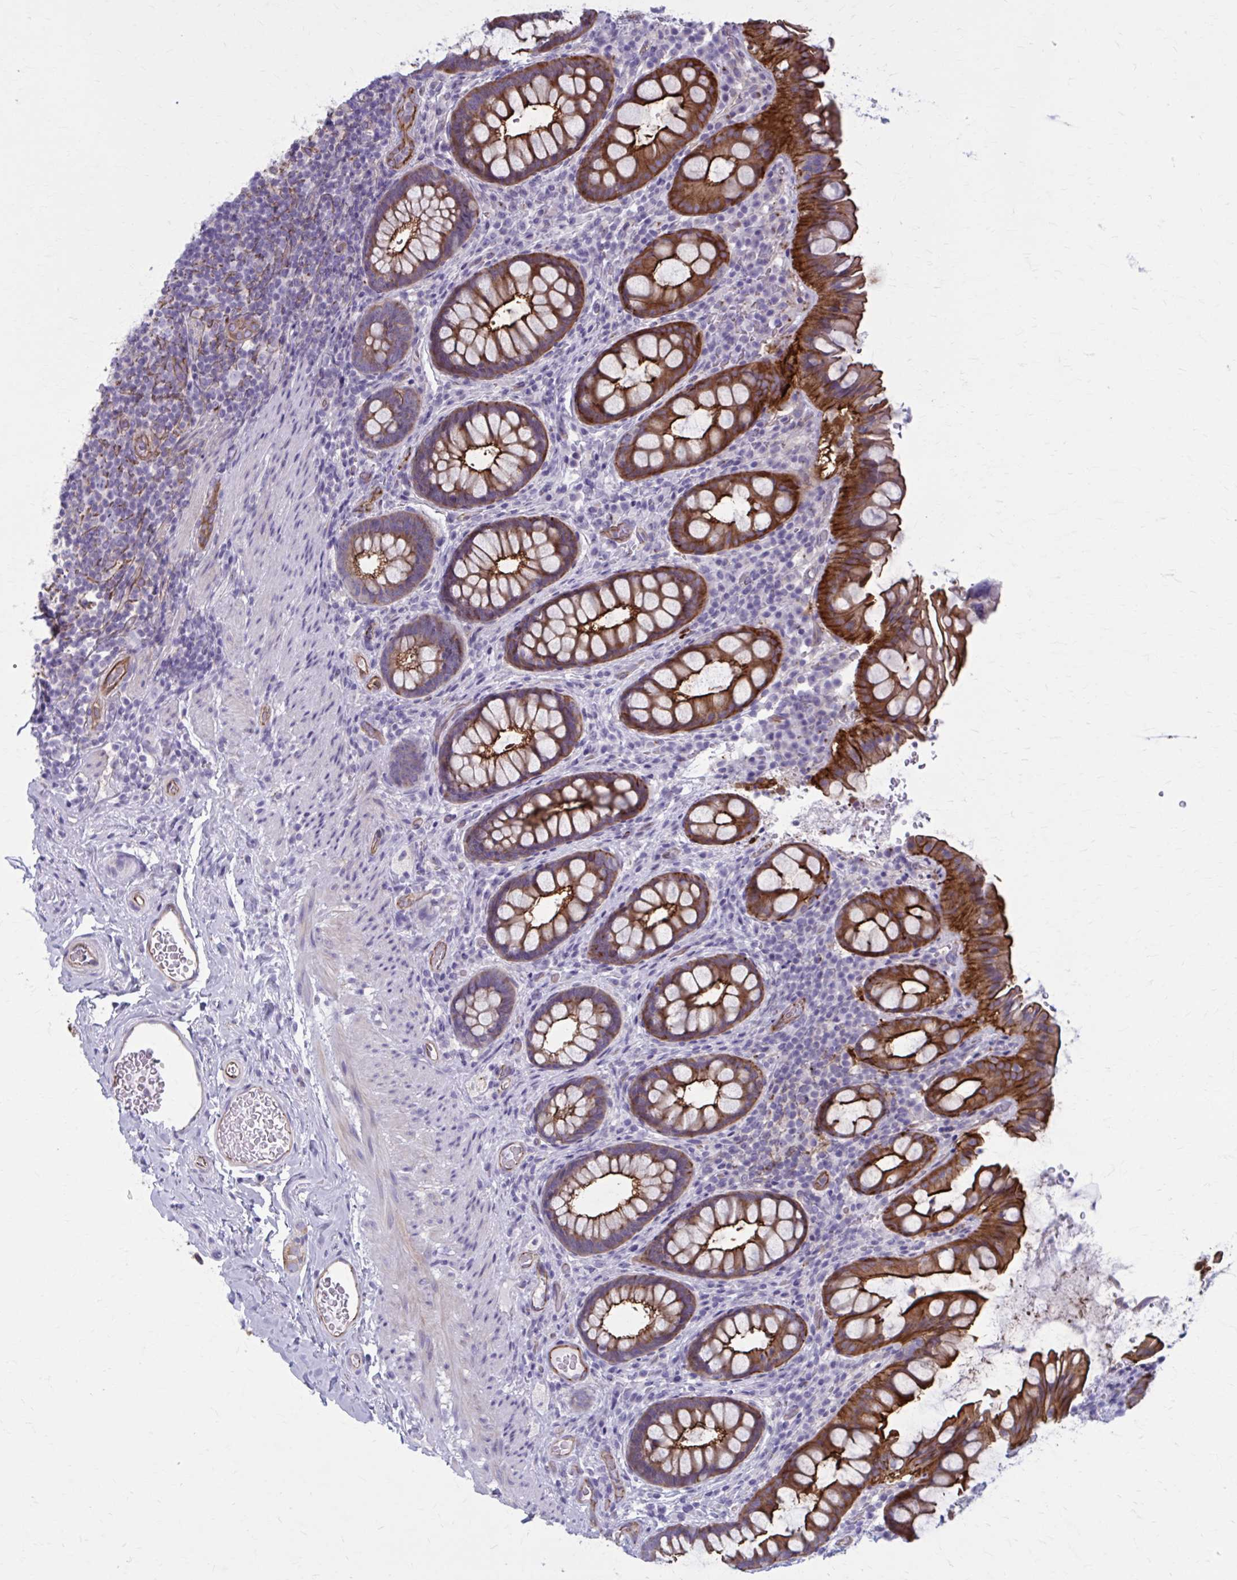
{"staining": {"intensity": "strong", "quantity": ">75%", "location": "cytoplasmic/membranous"}, "tissue": "rectum", "cell_type": "Glandular cells", "image_type": "normal", "snomed": [{"axis": "morphology", "description": "Normal tissue, NOS"}, {"axis": "topography", "description": "Rectum"}, {"axis": "topography", "description": "Peripheral nerve tissue"}], "caption": "Protein expression analysis of unremarkable human rectum reveals strong cytoplasmic/membranous positivity in about >75% of glandular cells.", "gene": "ZDHHC7", "patient": {"sex": "female", "age": 69}}